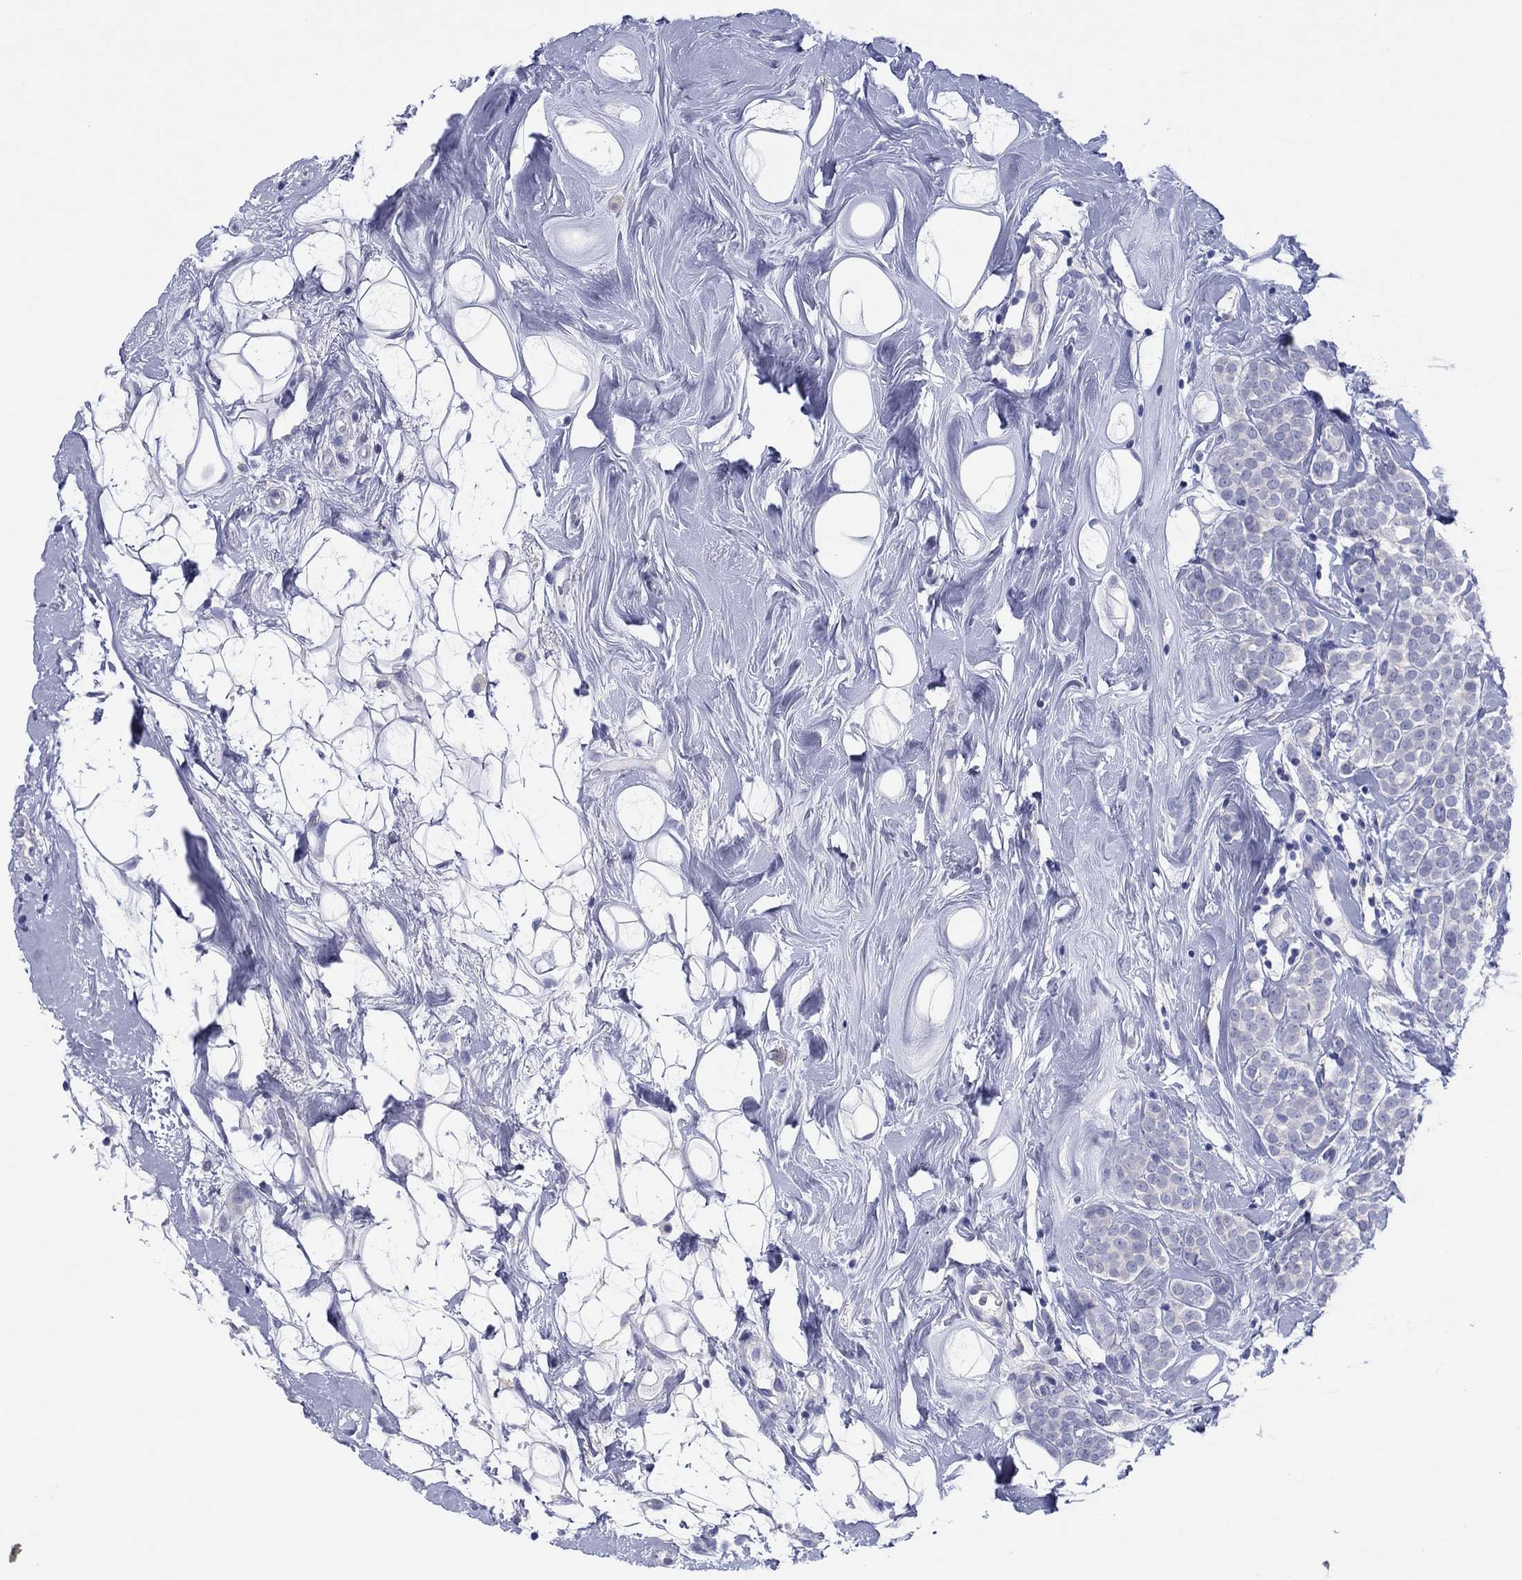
{"staining": {"intensity": "negative", "quantity": "none", "location": "none"}, "tissue": "breast cancer", "cell_type": "Tumor cells", "image_type": "cancer", "snomed": [{"axis": "morphology", "description": "Lobular carcinoma"}, {"axis": "topography", "description": "Breast"}], "caption": "Immunohistochemical staining of breast lobular carcinoma shows no significant staining in tumor cells. (Immunohistochemistry (ihc), brightfield microscopy, high magnification).", "gene": "ERICH3", "patient": {"sex": "female", "age": 49}}